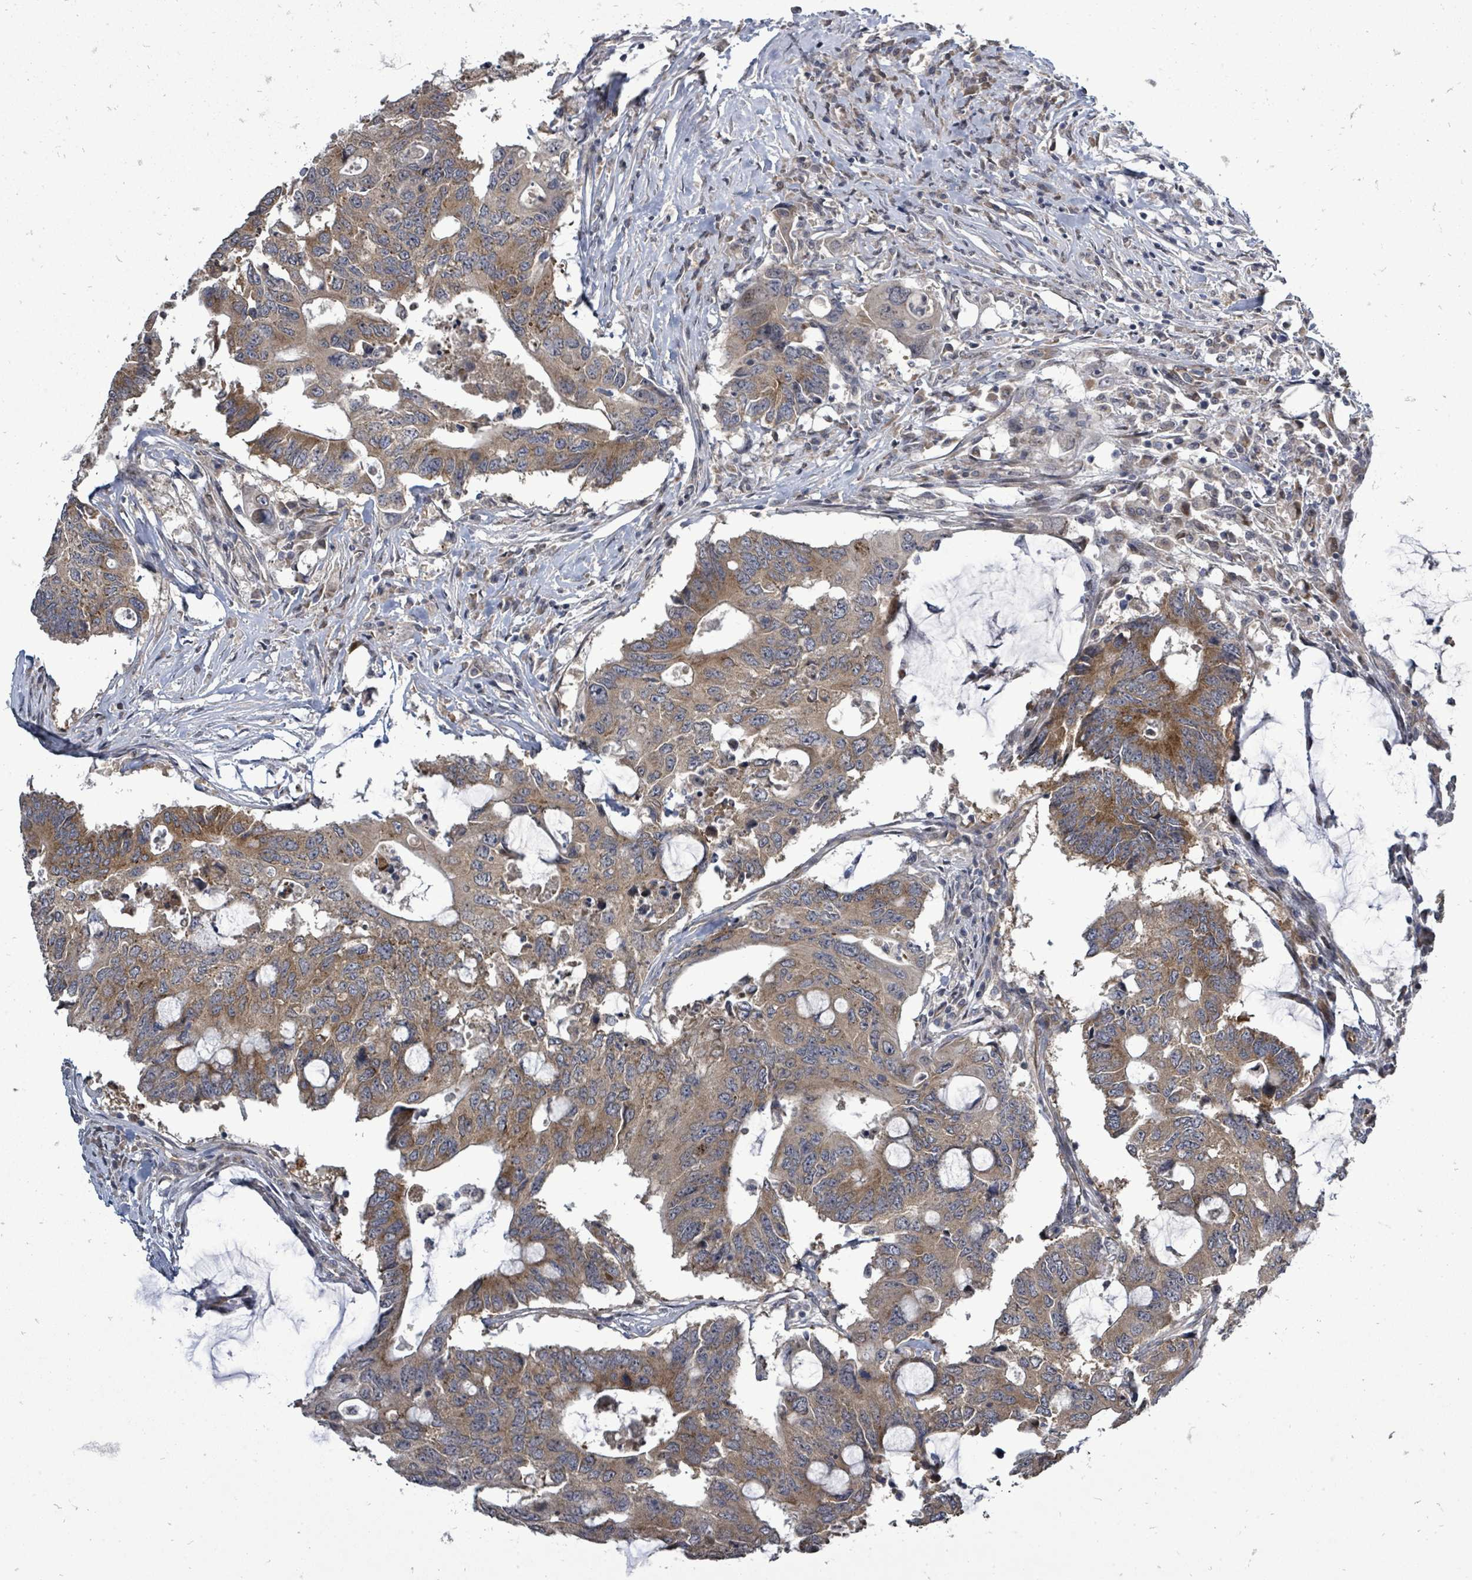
{"staining": {"intensity": "moderate", "quantity": ">75%", "location": "cytoplasmic/membranous"}, "tissue": "colorectal cancer", "cell_type": "Tumor cells", "image_type": "cancer", "snomed": [{"axis": "morphology", "description": "Adenocarcinoma, NOS"}, {"axis": "topography", "description": "Colon"}], "caption": "Immunohistochemical staining of colorectal cancer (adenocarcinoma) displays medium levels of moderate cytoplasmic/membranous protein positivity in approximately >75% of tumor cells. The staining was performed using DAB to visualize the protein expression in brown, while the nuclei were stained in blue with hematoxylin (Magnification: 20x).", "gene": "RALGAPB", "patient": {"sex": "male", "age": 71}}